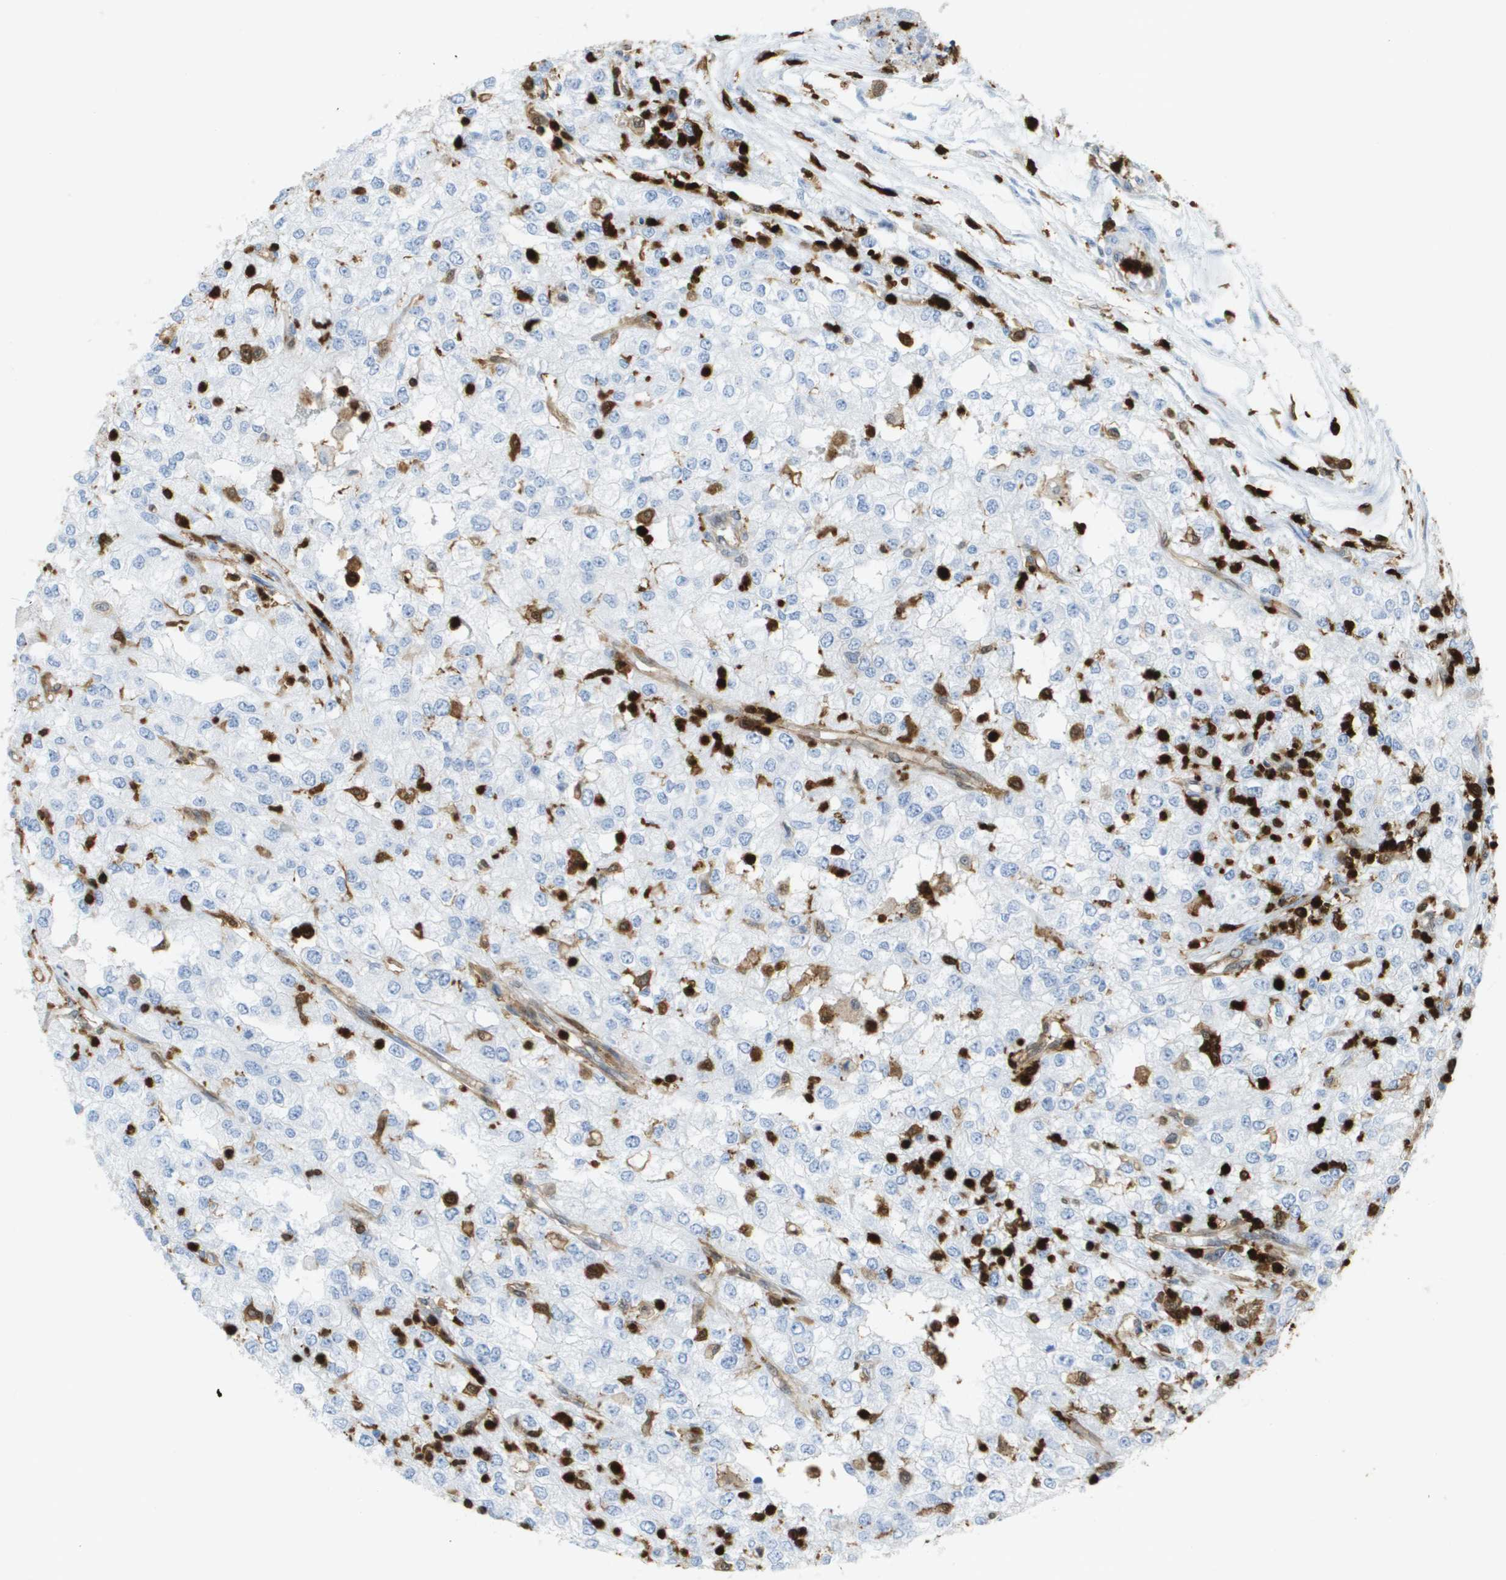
{"staining": {"intensity": "negative", "quantity": "none", "location": "none"}, "tissue": "renal cancer", "cell_type": "Tumor cells", "image_type": "cancer", "snomed": [{"axis": "morphology", "description": "Adenocarcinoma, NOS"}, {"axis": "topography", "description": "Kidney"}], "caption": "Renal cancer was stained to show a protein in brown. There is no significant staining in tumor cells.", "gene": "DOCK5", "patient": {"sex": "female", "age": 54}}